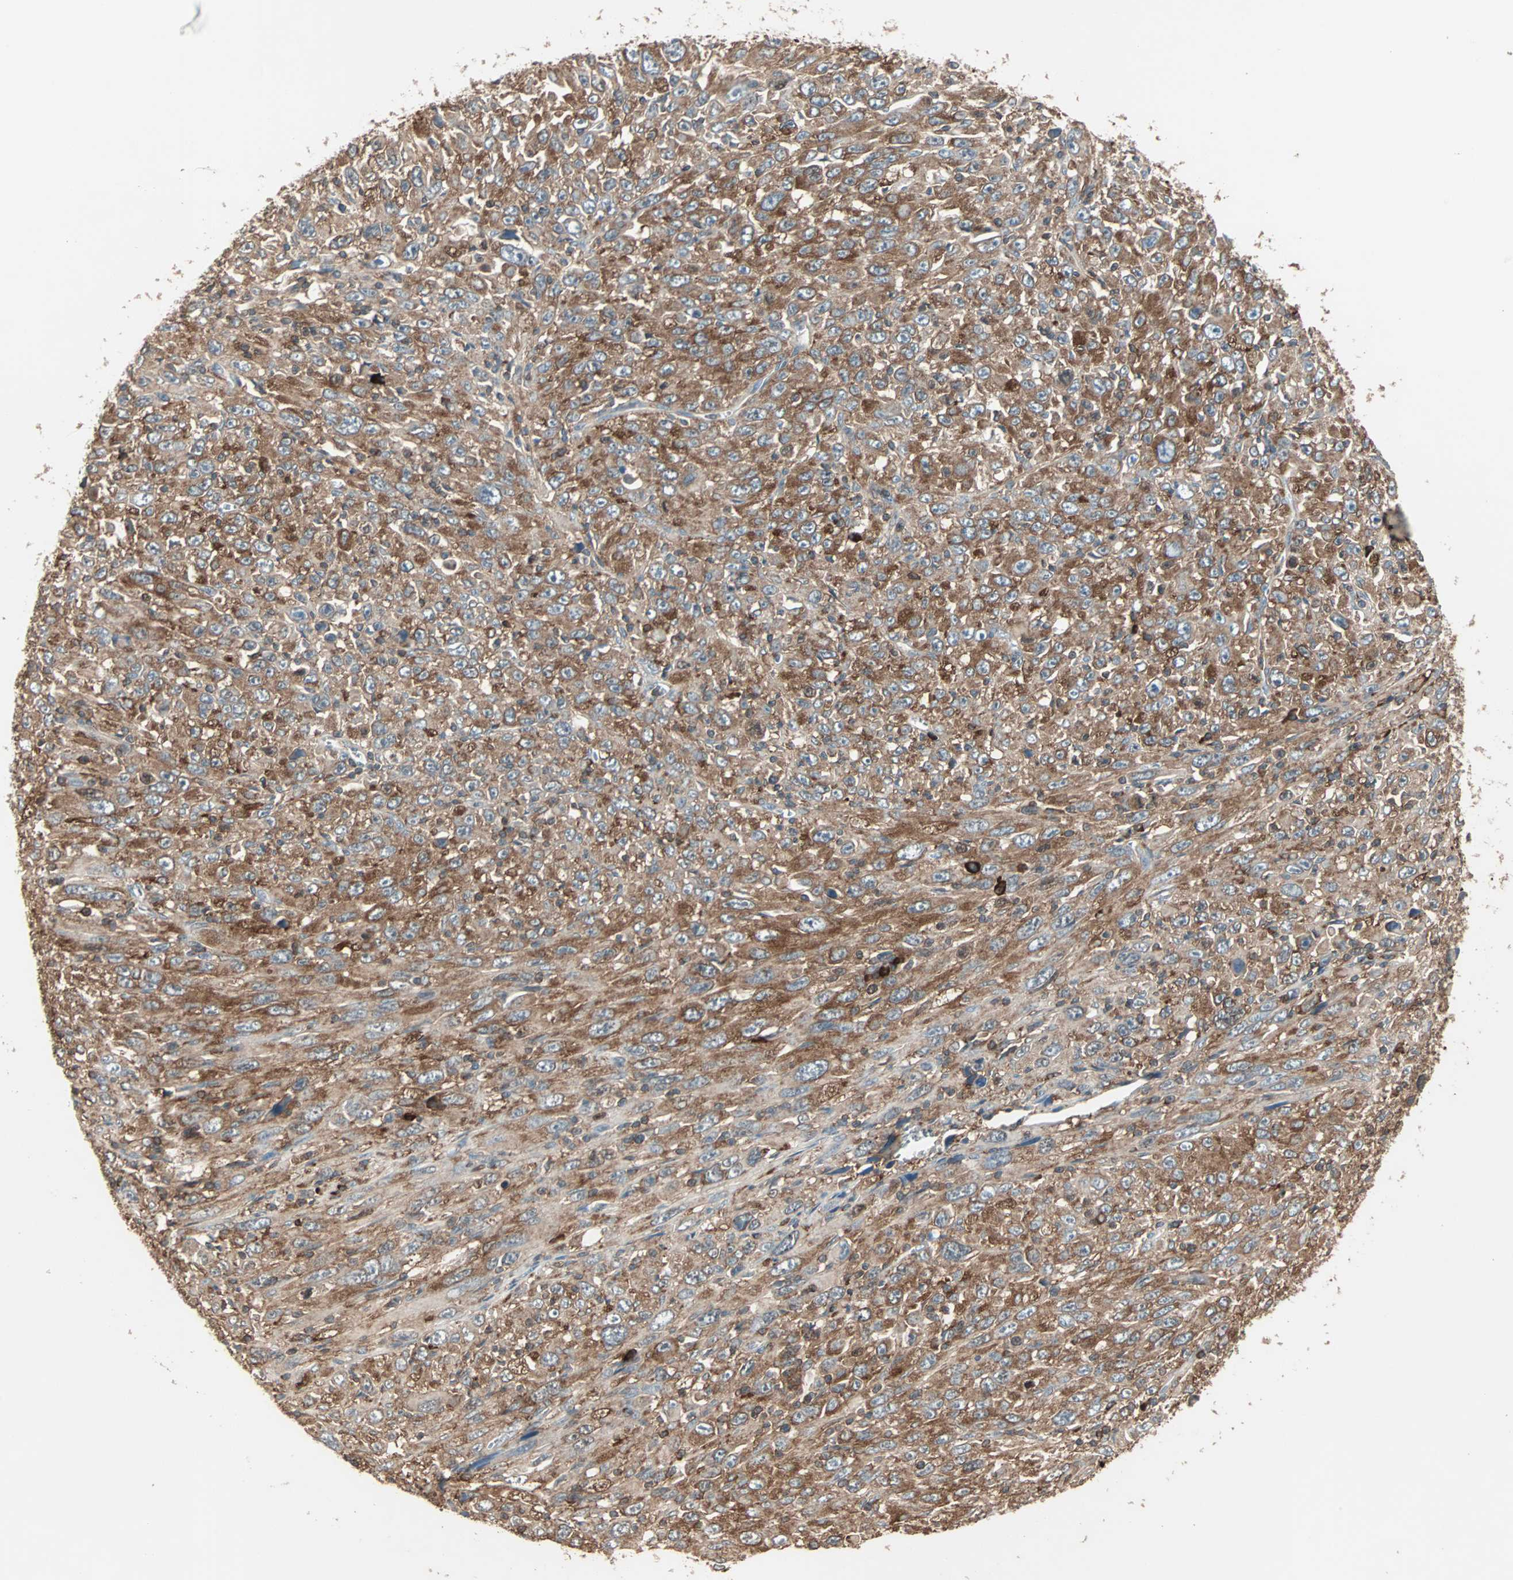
{"staining": {"intensity": "strong", "quantity": ">75%", "location": "cytoplasmic/membranous"}, "tissue": "melanoma", "cell_type": "Tumor cells", "image_type": "cancer", "snomed": [{"axis": "morphology", "description": "Malignant melanoma, Metastatic site"}, {"axis": "topography", "description": "Skin"}], "caption": "Protein analysis of melanoma tissue shows strong cytoplasmic/membranous positivity in approximately >75% of tumor cells. The staining was performed using DAB (3,3'-diaminobenzidine) to visualize the protein expression in brown, while the nuclei were stained in blue with hematoxylin (Magnification: 20x).", "gene": "MMP3", "patient": {"sex": "female", "age": 56}}